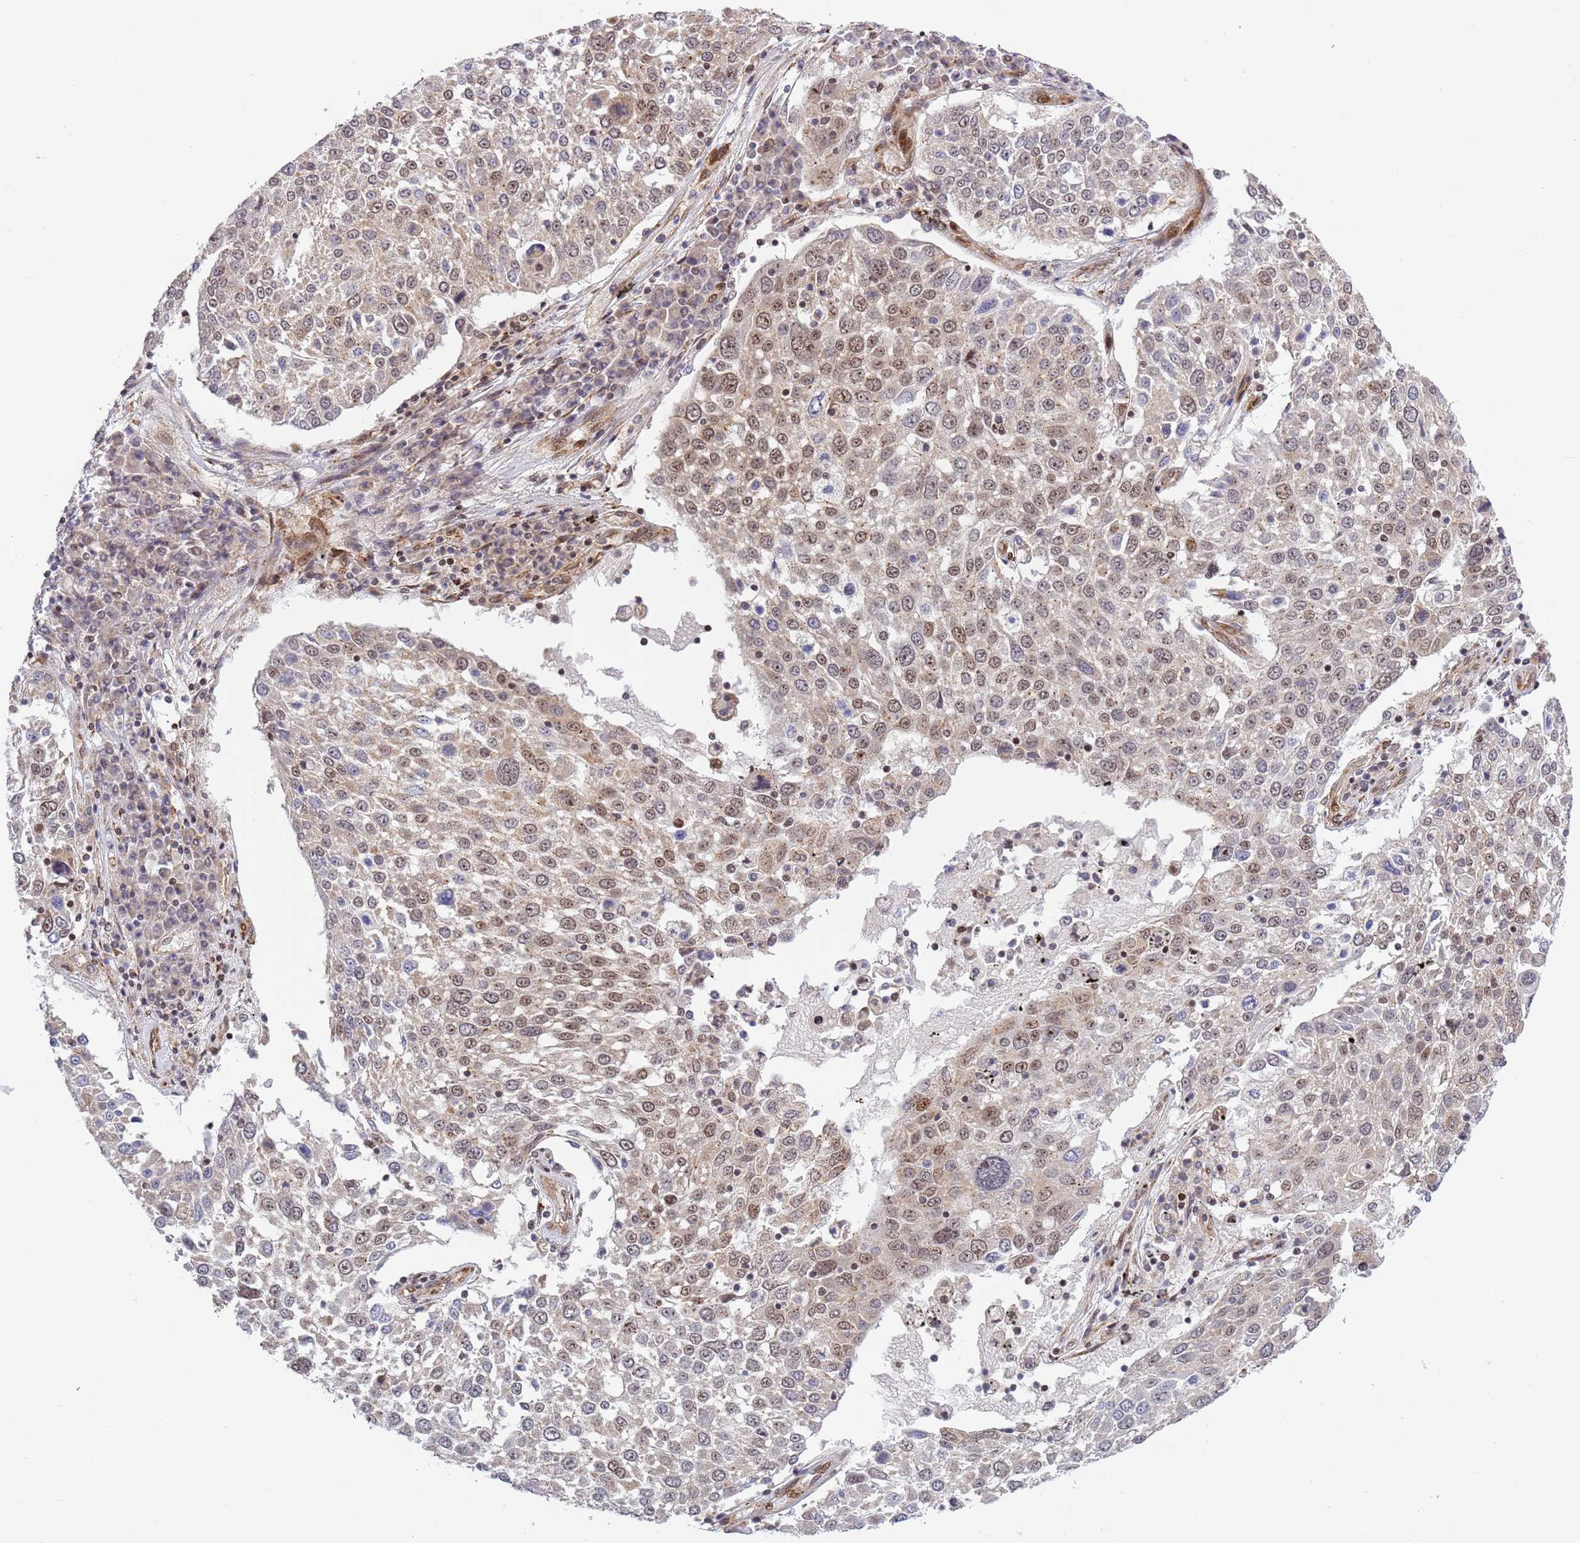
{"staining": {"intensity": "weak", "quantity": "25%-75%", "location": "nuclear"}, "tissue": "lung cancer", "cell_type": "Tumor cells", "image_type": "cancer", "snomed": [{"axis": "morphology", "description": "Squamous cell carcinoma, NOS"}, {"axis": "topography", "description": "Lung"}], "caption": "The micrograph demonstrates immunohistochemical staining of lung cancer (squamous cell carcinoma). There is weak nuclear expression is identified in about 25%-75% of tumor cells.", "gene": "TBX10", "patient": {"sex": "male", "age": 65}}